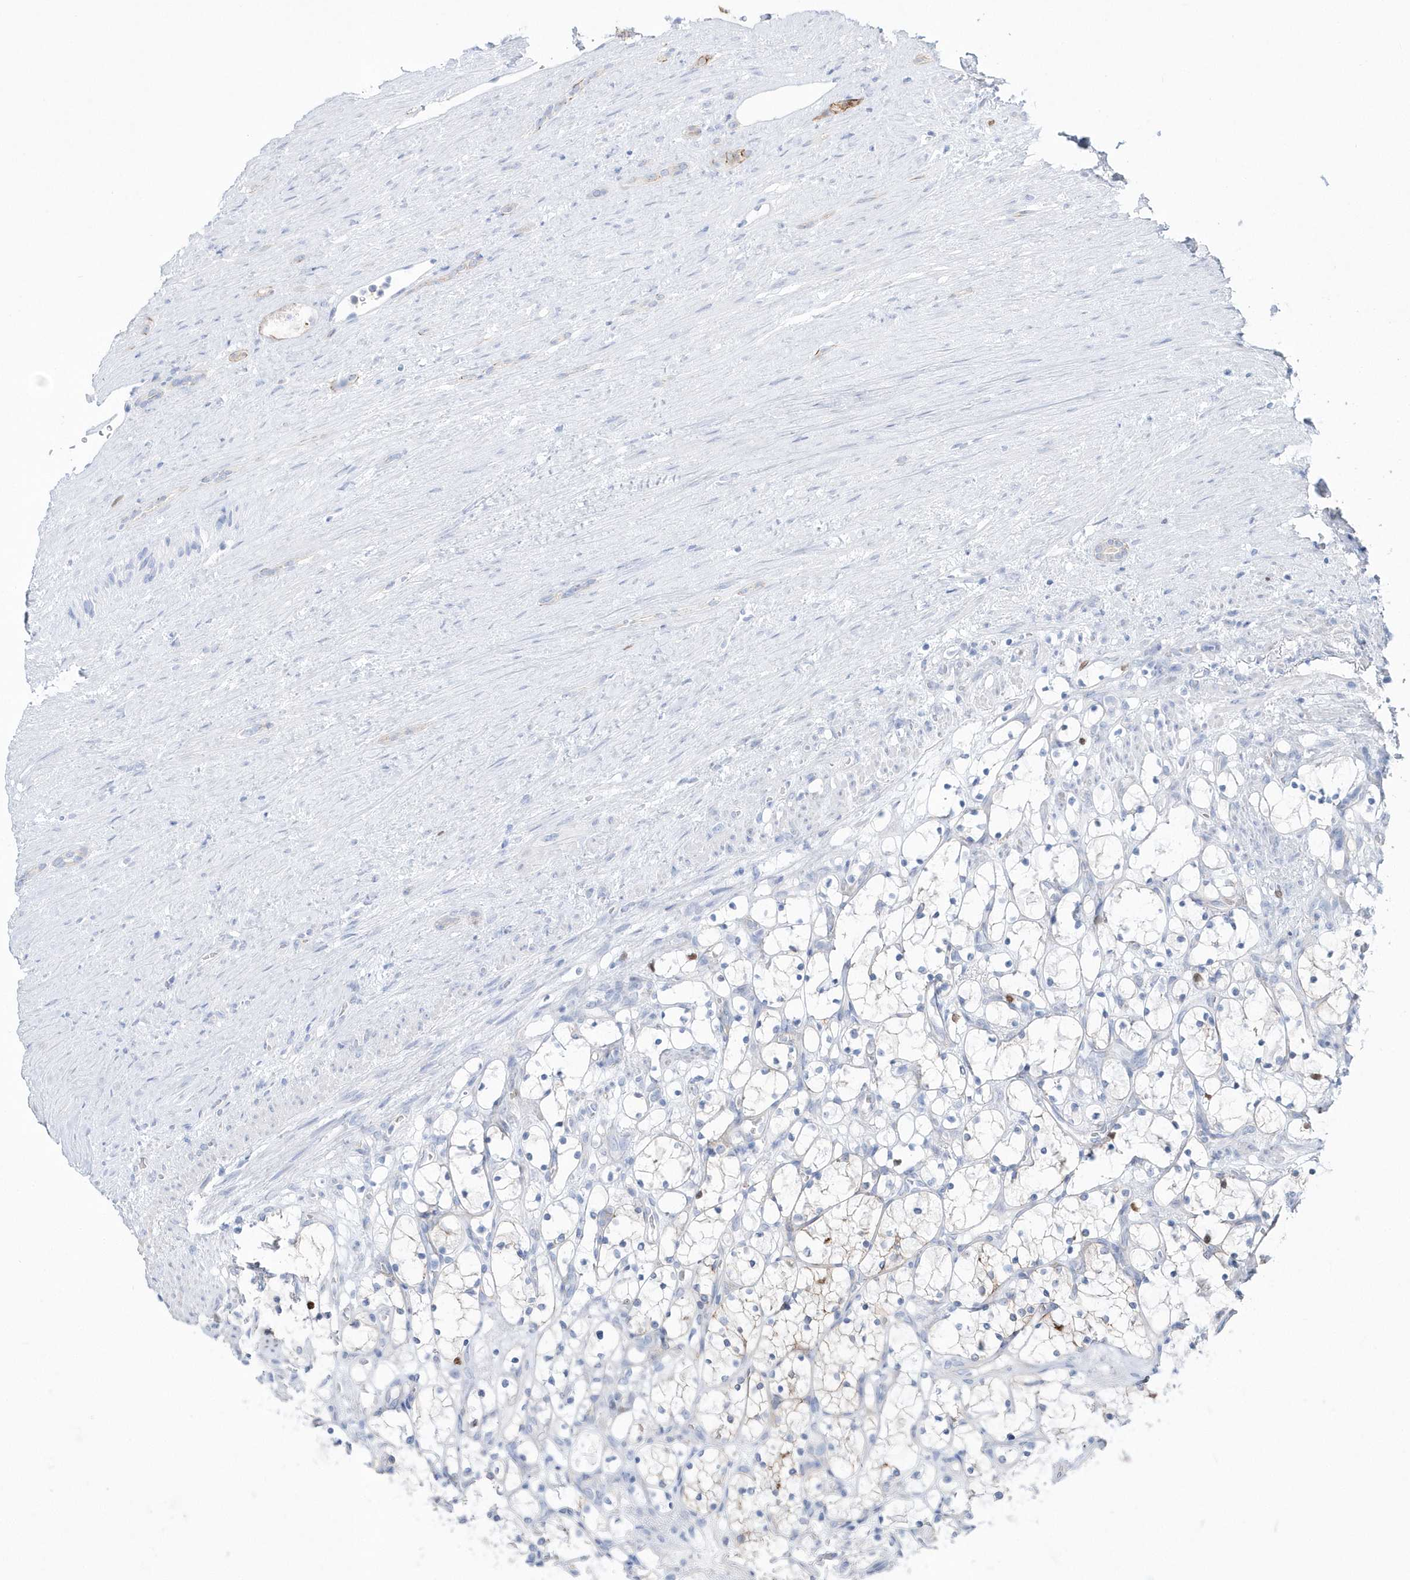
{"staining": {"intensity": "moderate", "quantity": "<25%", "location": "cytoplasmic/membranous"}, "tissue": "renal cancer", "cell_type": "Tumor cells", "image_type": "cancer", "snomed": [{"axis": "morphology", "description": "Adenocarcinoma, NOS"}, {"axis": "topography", "description": "Kidney"}], "caption": "Brown immunohistochemical staining in renal cancer (adenocarcinoma) reveals moderate cytoplasmic/membranous expression in about <25% of tumor cells.", "gene": "TMCO6", "patient": {"sex": "female", "age": 69}}